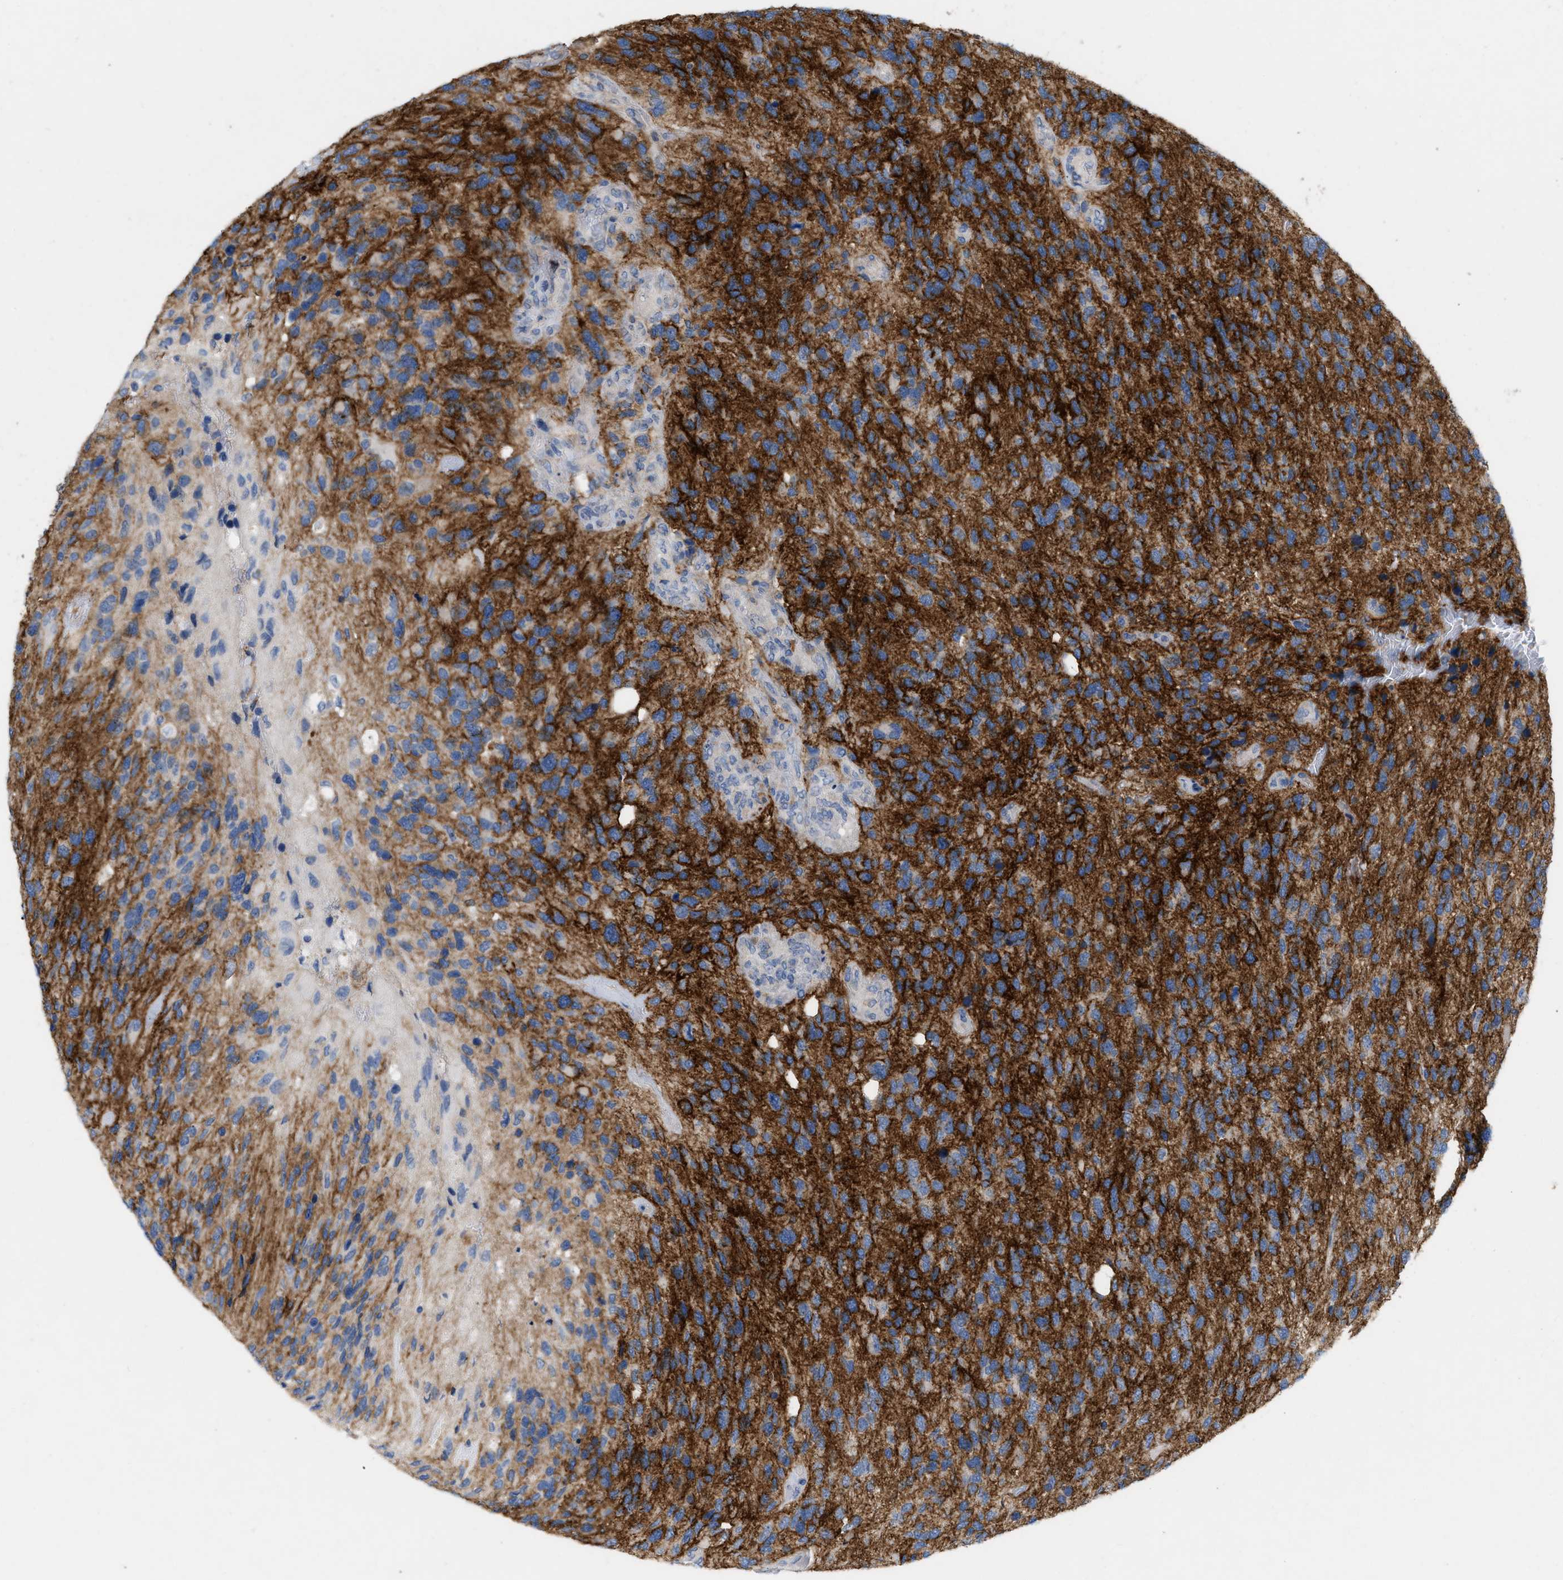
{"staining": {"intensity": "strong", "quantity": ">75%", "location": "cytoplasmic/membranous"}, "tissue": "glioma", "cell_type": "Tumor cells", "image_type": "cancer", "snomed": [{"axis": "morphology", "description": "Glioma, malignant, High grade"}, {"axis": "topography", "description": "Brain"}], "caption": "Protein expression analysis of glioma displays strong cytoplasmic/membranous positivity in about >75% of tumor cells. Nuclei are stained in blue.", "gene": "PLPPR5", "patient": {"sex": "female", "age": 58}}